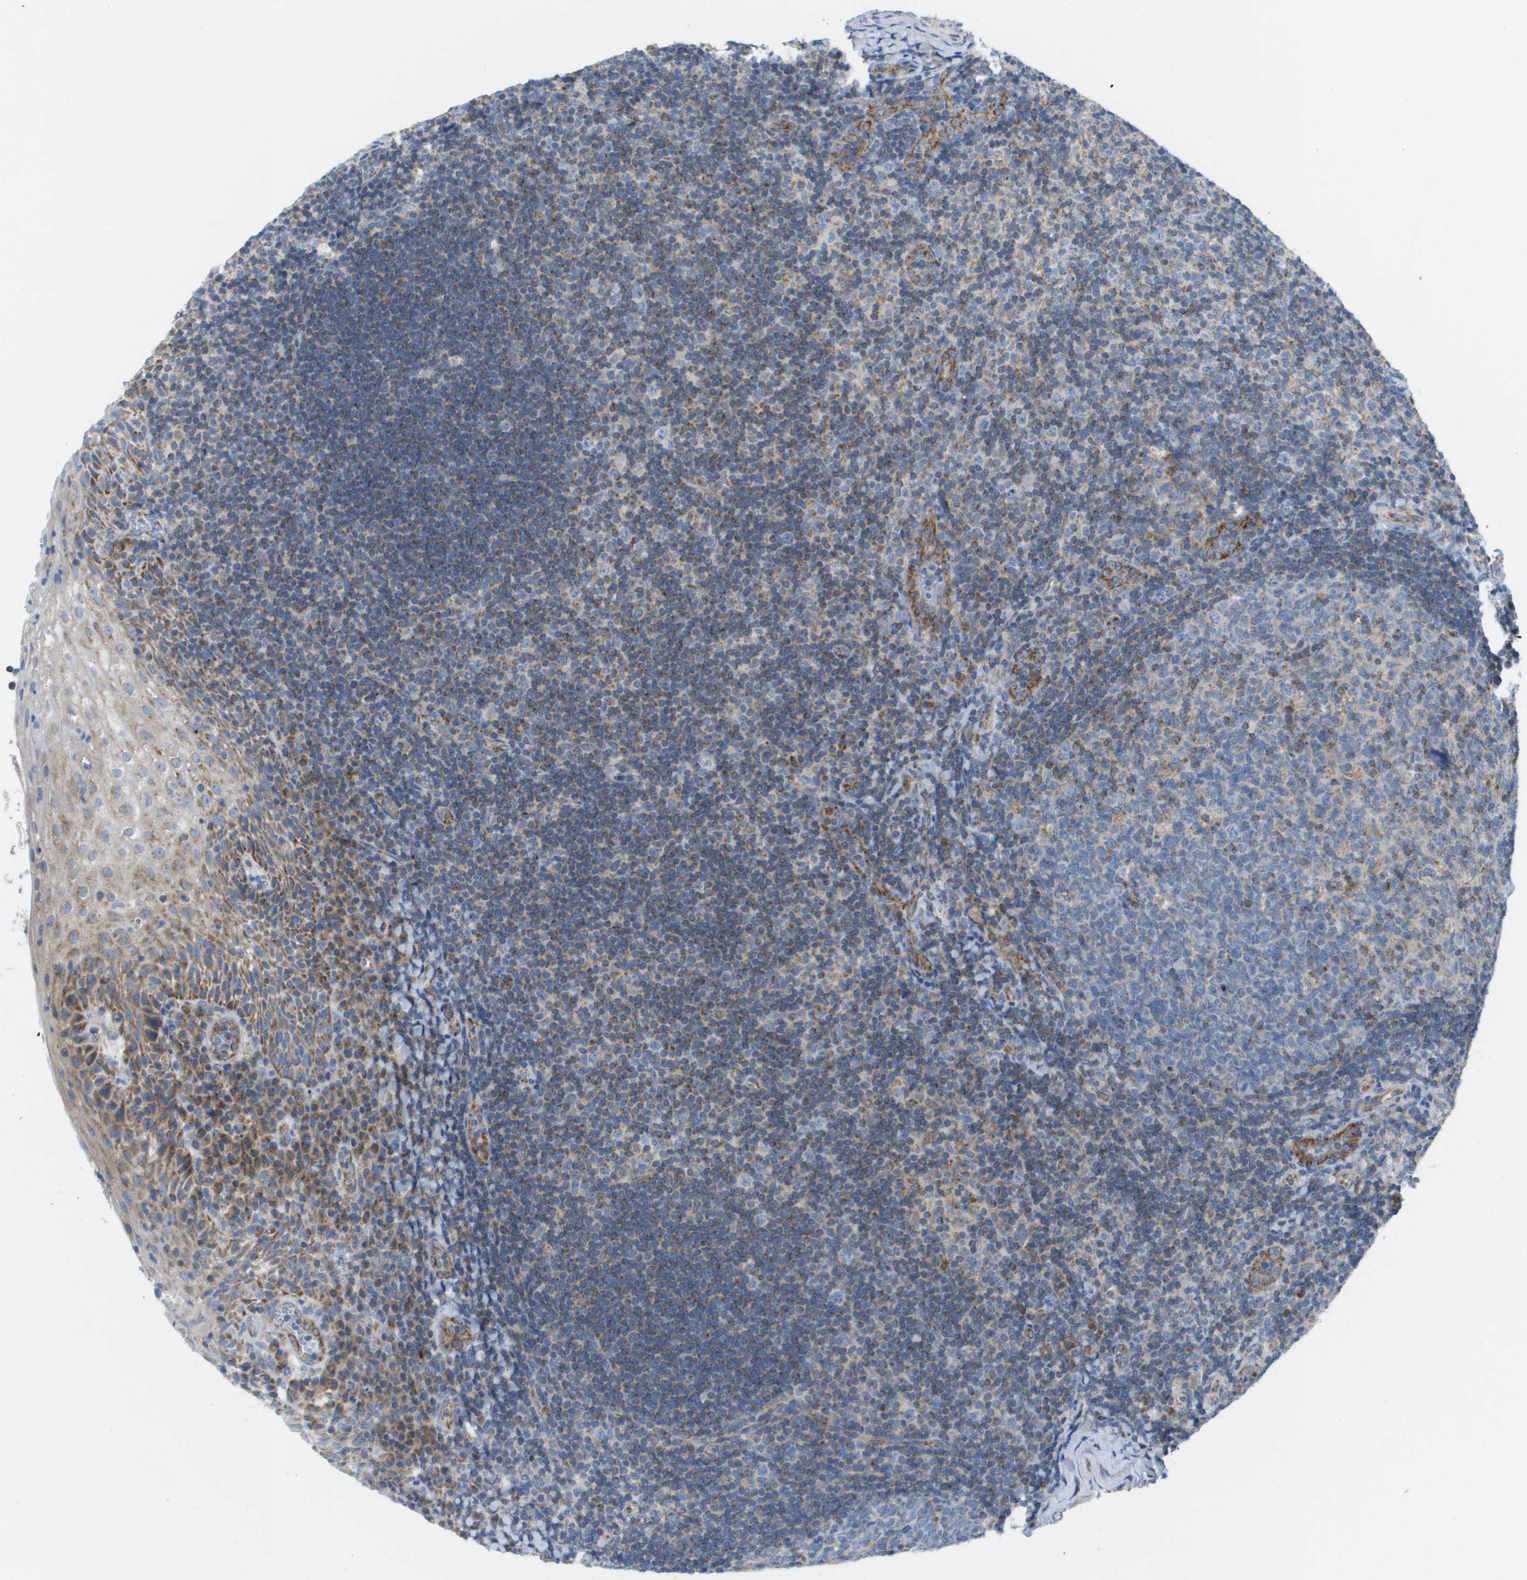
{"staining": {"intensity": "weak", "quantity": "<25%", "location": "cytoplasmic/membranous"}, "tissue": "tonsil", "cell_type": "Germinal center cells", "image_type": "normal", "snomed": [{"axis": "morphology", "description": "Normal tissue, NOS"}, {"axis": "topography", "description": "Tonsil"}], "caption": "The image shows no staining of germinal center cells in unremarkable tonsil.", "gene": "FIS1", "patient": {"sex": "male", "age": 37}}